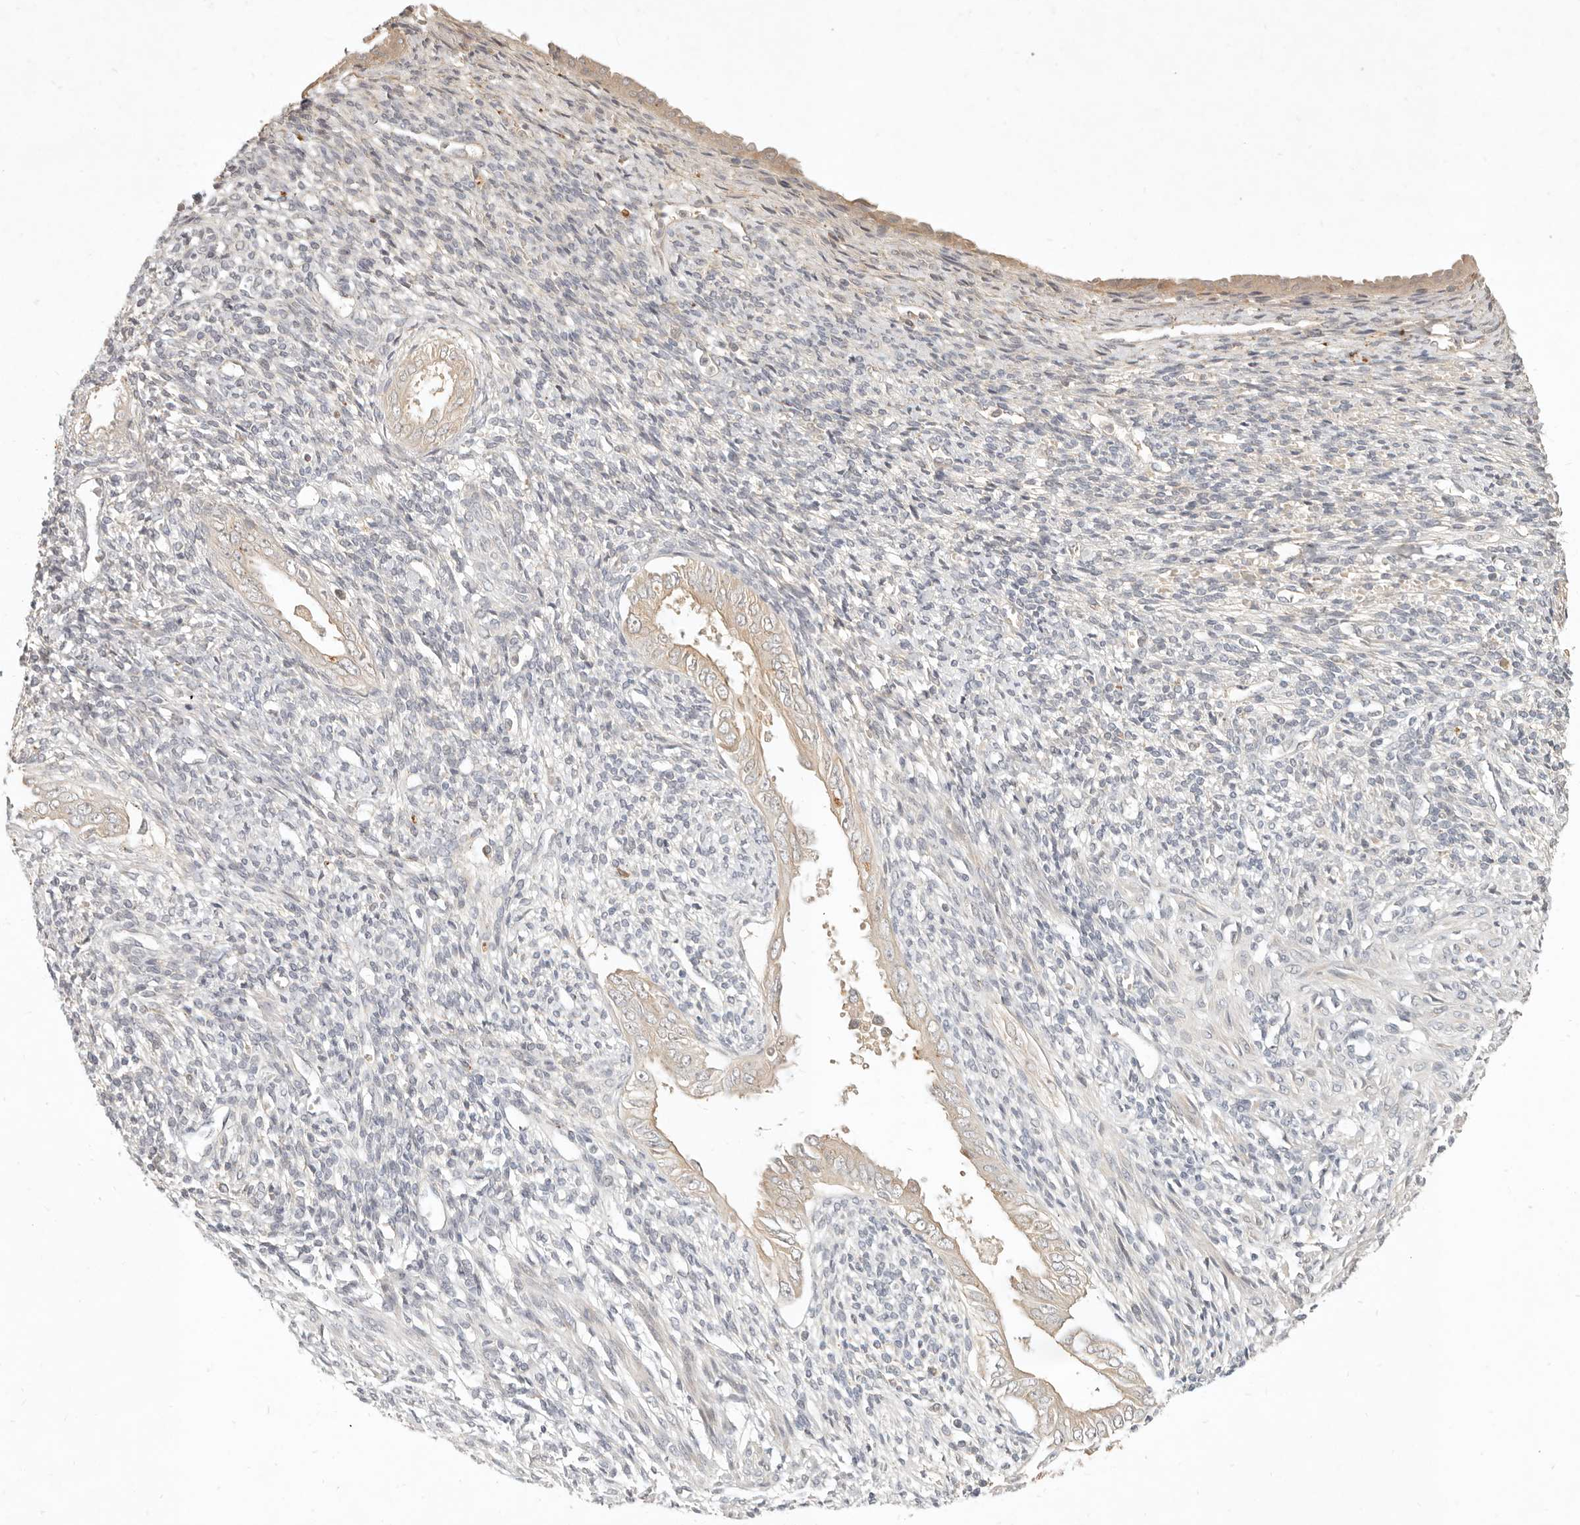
{"staining": {"intensity": "negative", "quantity": "none", "location": "none"}, "tissue": "endometrium", "cell_type": "Cells in endometrial stroma", "image_type": "normal", "snomed": [{"axis": "morphology", "description": "Normal tissue, NOS"}, {"axis": "topography", "description": "Endometrium"}], "caption": "DAB immunohistochemical staining of normal human endometrium shows no significant expression in cells in endometrial stroma. (DAB immunohistochemistry (IHC) visualized using brightfield microscopy, high magnification).", "gene": "UBXN11", "patient": {"sex": "female", "age": 66}}